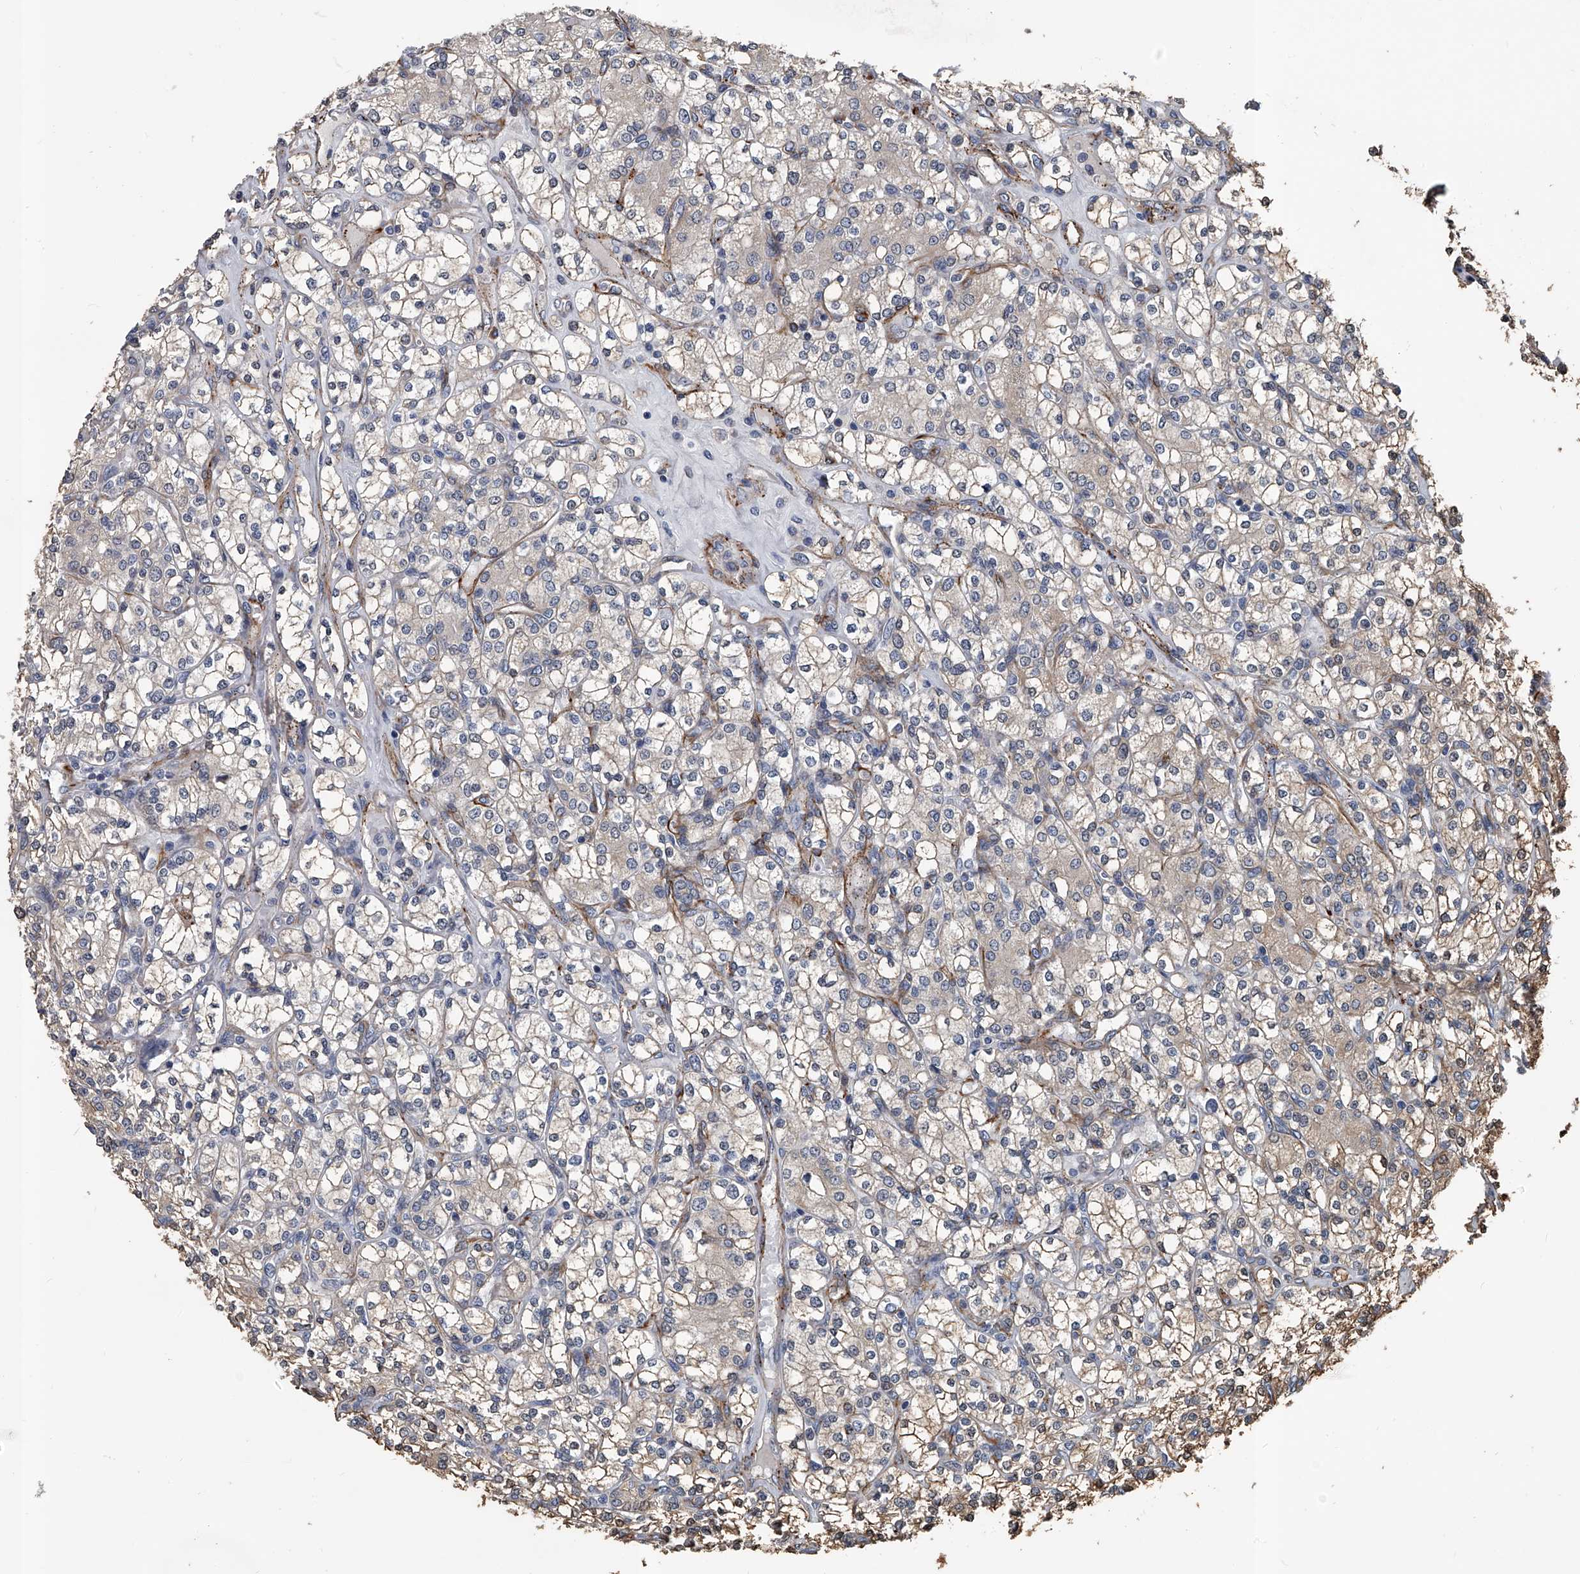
{"staining": {"intensity": "weak", "quantity": "<25%", "location": "cytoplasmic/membranous"}, "tissue": "renal cancer", "cell_type": "Tumor cells", "image_type": "cancer", "snomed": [{"axis": "morphology", "description": "Adenocarcinoma, NOS"}, {"axis": "topography", "description": "Kidney"}], "caption": "Protein analysis of renal cancer (adenocarcinoma) exhibits no significant staining in tumor cells.", "gene": "LDLRAD2", "patient": {"sex": "male", "age": 77}}